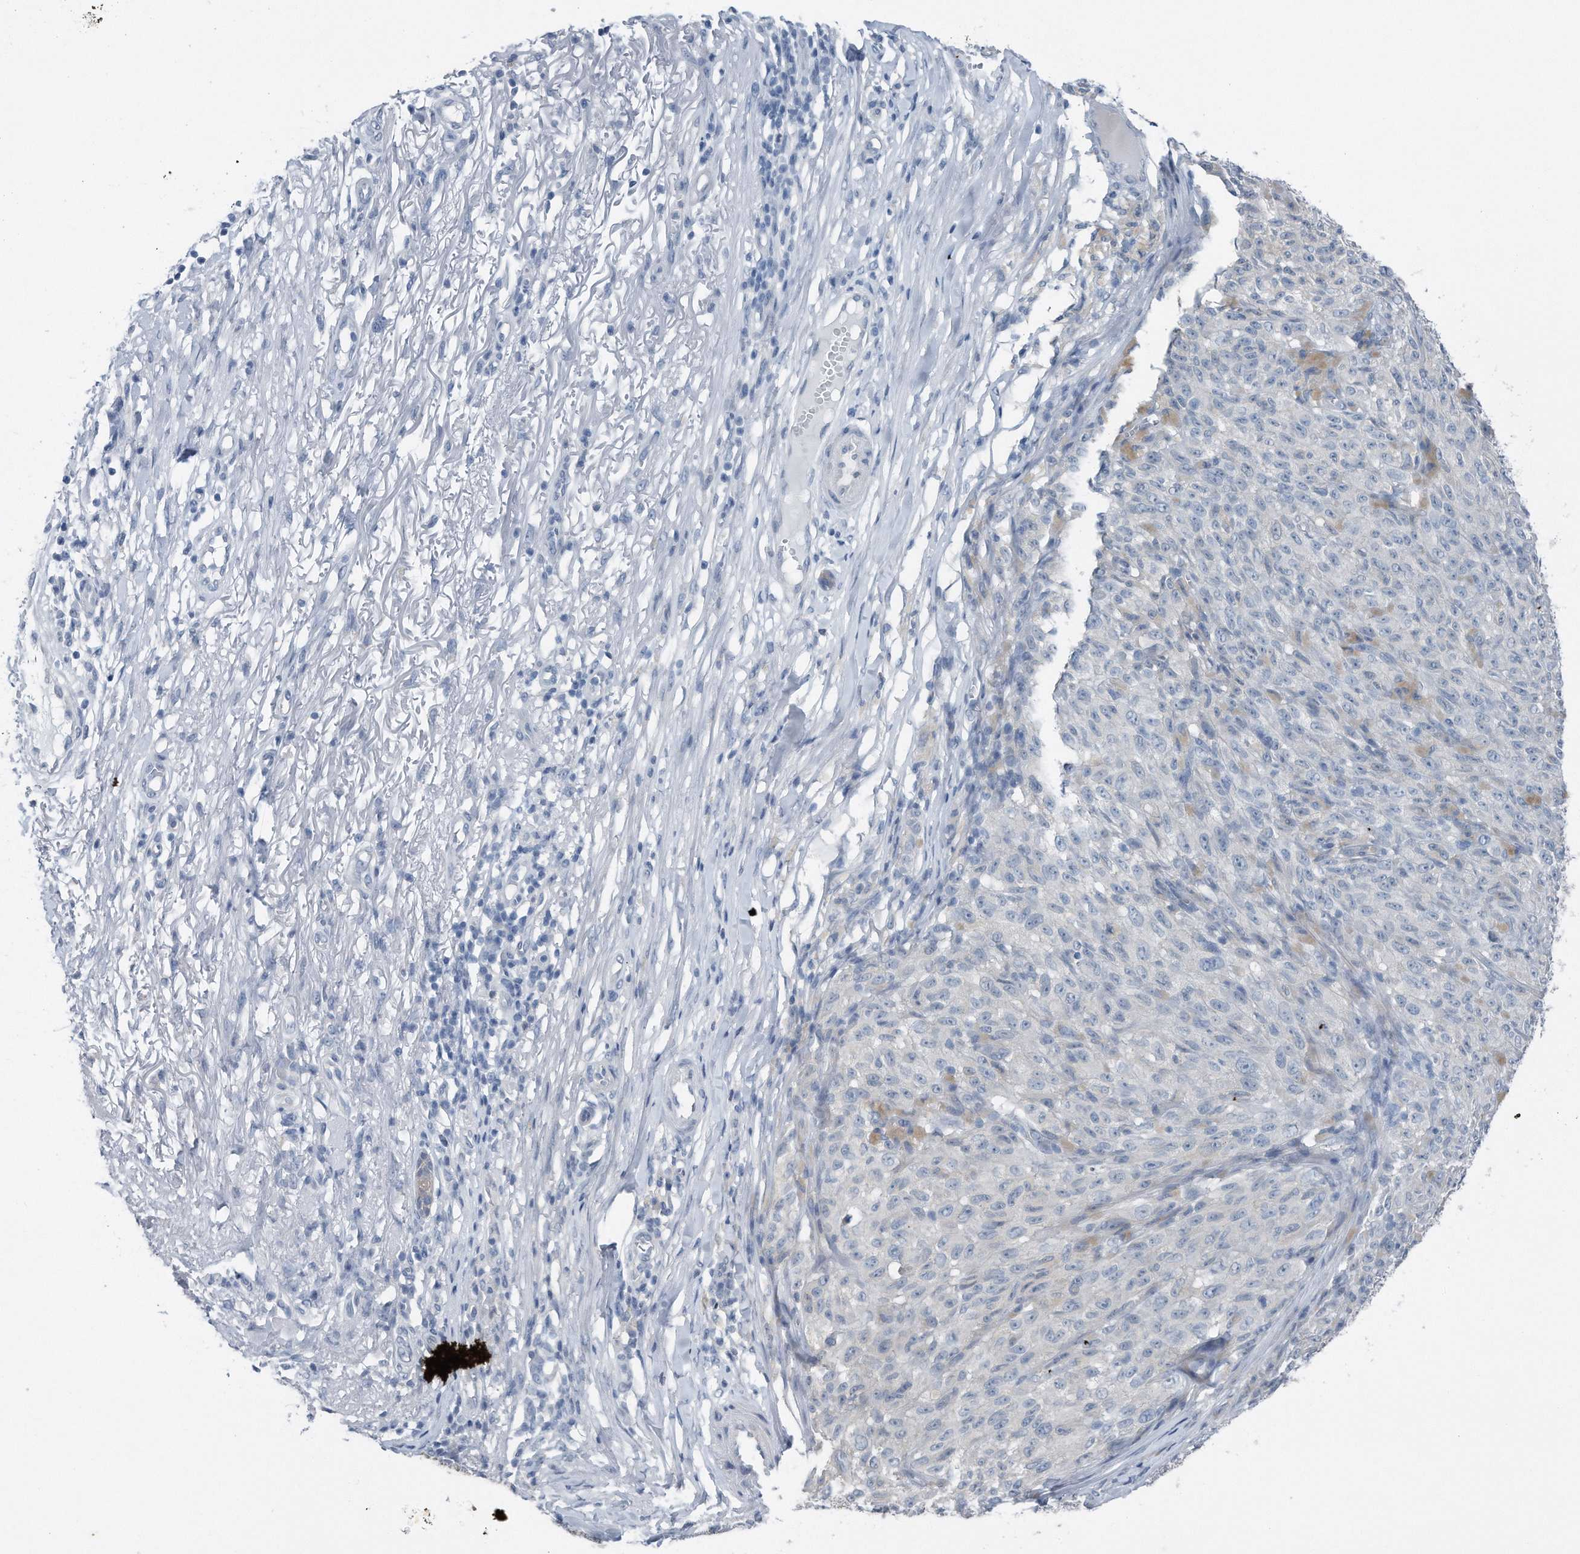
{"staining": {"intensity": "negative", "quantity": "none", "location": "none"}, "tissue": "melanoma", "cell_type": "Tumor cells", "image_type": "cancer", "snomed": [{"axis": "morphology", "description": "Malignant melanoma, NOS"}, {"axis": "topography", "description": "Skin"}], "caption": "Tumor cells are negative for protein expression in human malignant melanoma. (DAB (3,3'-diaminobenzidine) immunohistochemistry (IHC) with hematoxylin counter stain).", "gene": "YRDC", "patient": {"sex": "female", "age": 82}}